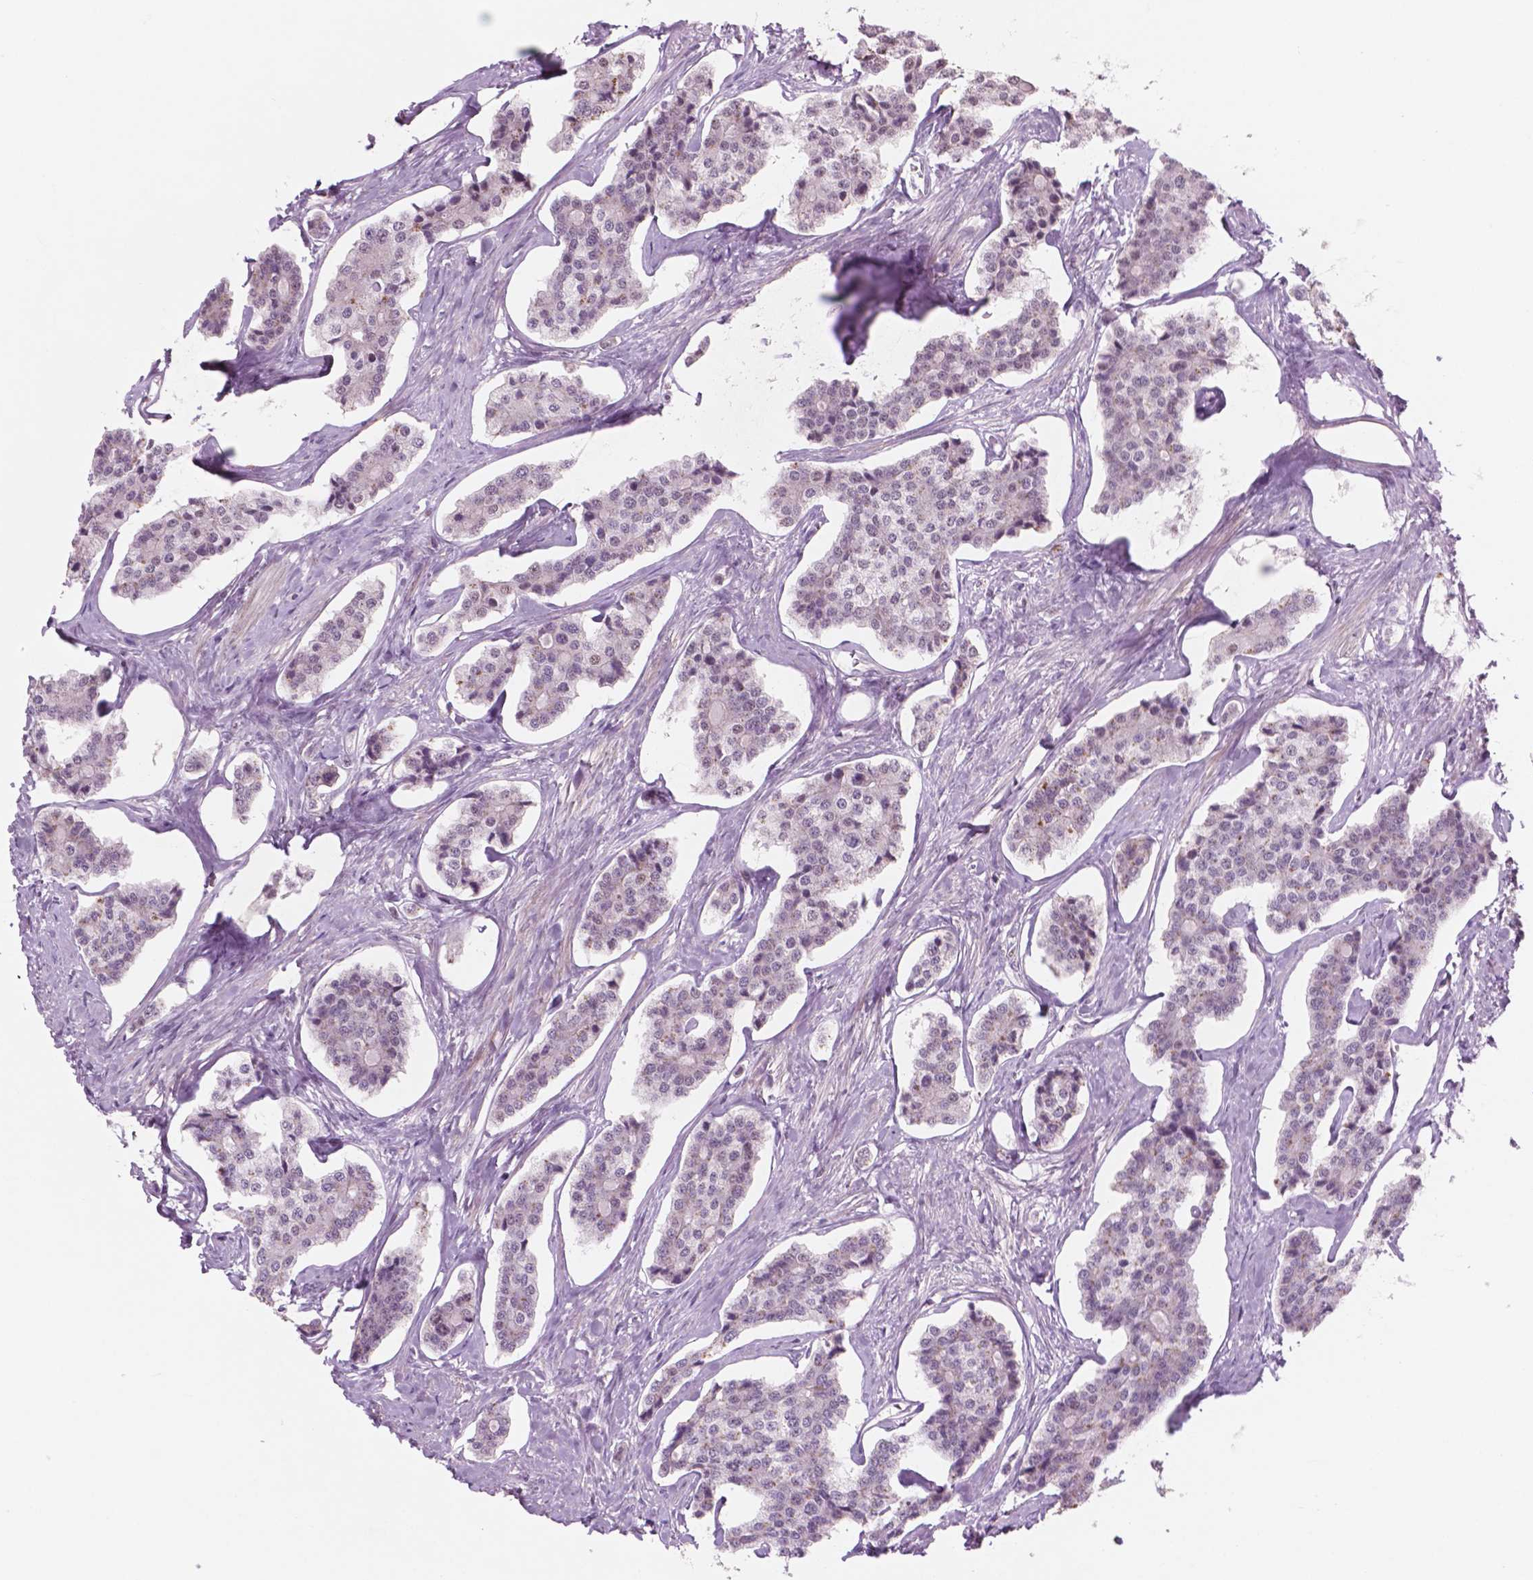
{"staining": {"intensity": "negative", "quantity": "none", "location": "none"}, "tissue": "carcinoid", "cell_type": "Tumor cells", "image_type": "cancer", "snomed": [{"axis": "morphology", "description": "Carcinoid, malignant, NOS"}, {"axis": "topography", "description": "Small intestine"}], "caption": "A micrograph of human malignant carcinoid is negative for staining in tumor cells.", "gene": "CTR9", "patient": {"sex": "female", "age": 65}}